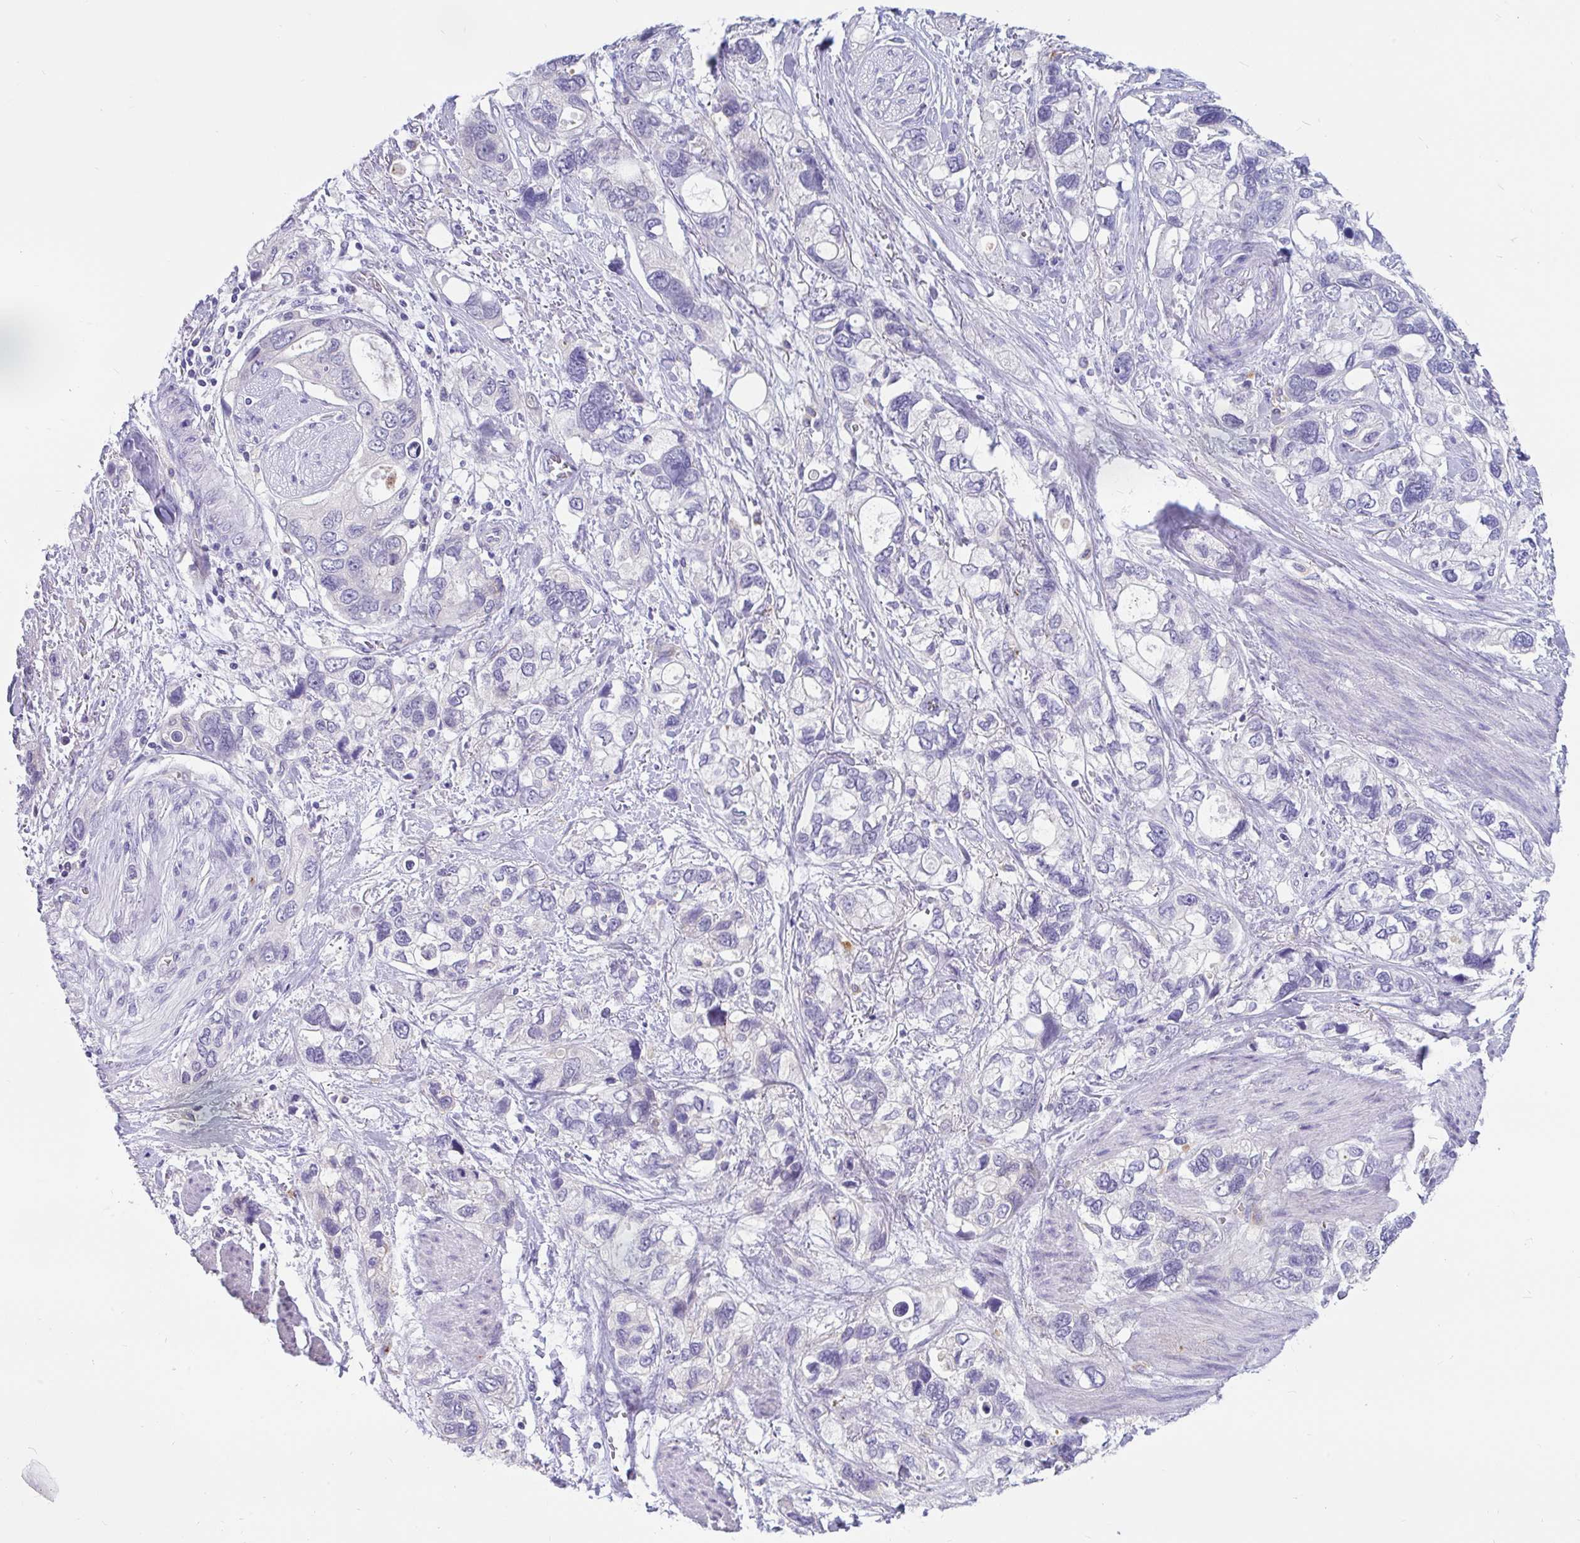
{"staining": {"intensity": "negative", "quantity": "none", "location": "none"}, "tissue": "stomach cancer", "cell_type": "Tumor cells", "image_type": "cancer", "snomed": [{"axis": "morphology", "description": "Adenocarcinoma, NOS"}, {"axis": "topography", "description": "Stomach, upper"}], "caption": "High magnification brightfield microscopy of stomach cancer stained with DAB (brown) and counterstained with hematoxylin (blue): tumor cells show no significant positivity.", "gene": "KIAA2013", "patient": {"sex": "female", "age": 81}}